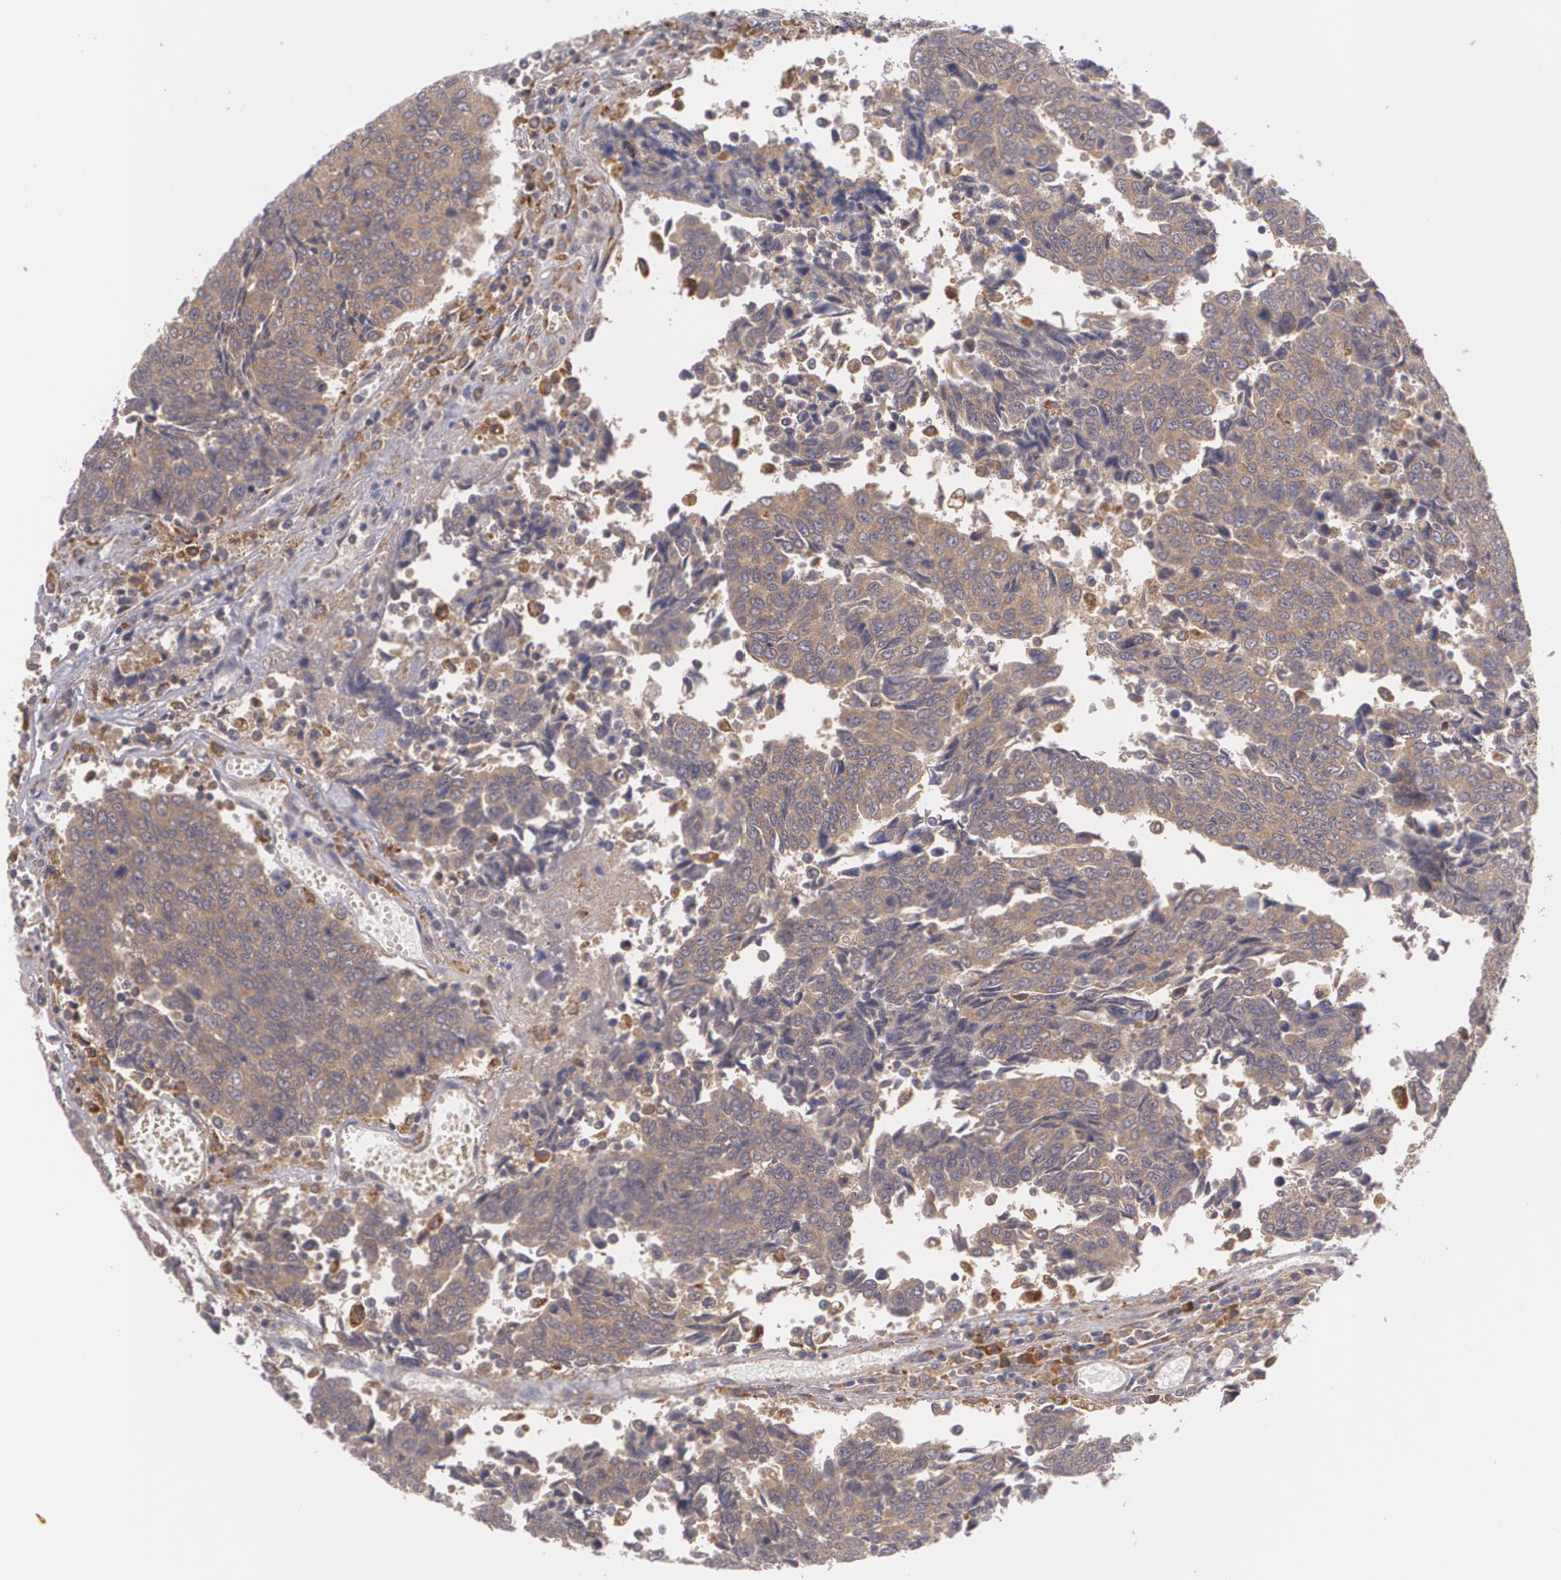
{"staining": {"intensity": "moderate", "quantity": ">75%", "location": "cytoplasmic/membranous"}, "tissue": "urothelial cancer", "cell_type": "Tumor cells", "image_type": "cancer", "snomed": [{"axis": "morphology", "description": "Urothelial carcinoma, High grade"}, {"axis": "topography", "description": "Urinary bladder"}], "caption": "High-magnification brightfield microscopy of urothelial cancer stained with DAB (brown) and counterstained with hematoxylin (blue). tumor cells exhibit moderate cytoplasmic/membranous expression is seen in about>75% of cells.", "gene": "CCL17", "patient": {"sex": "male", "age": 86}}